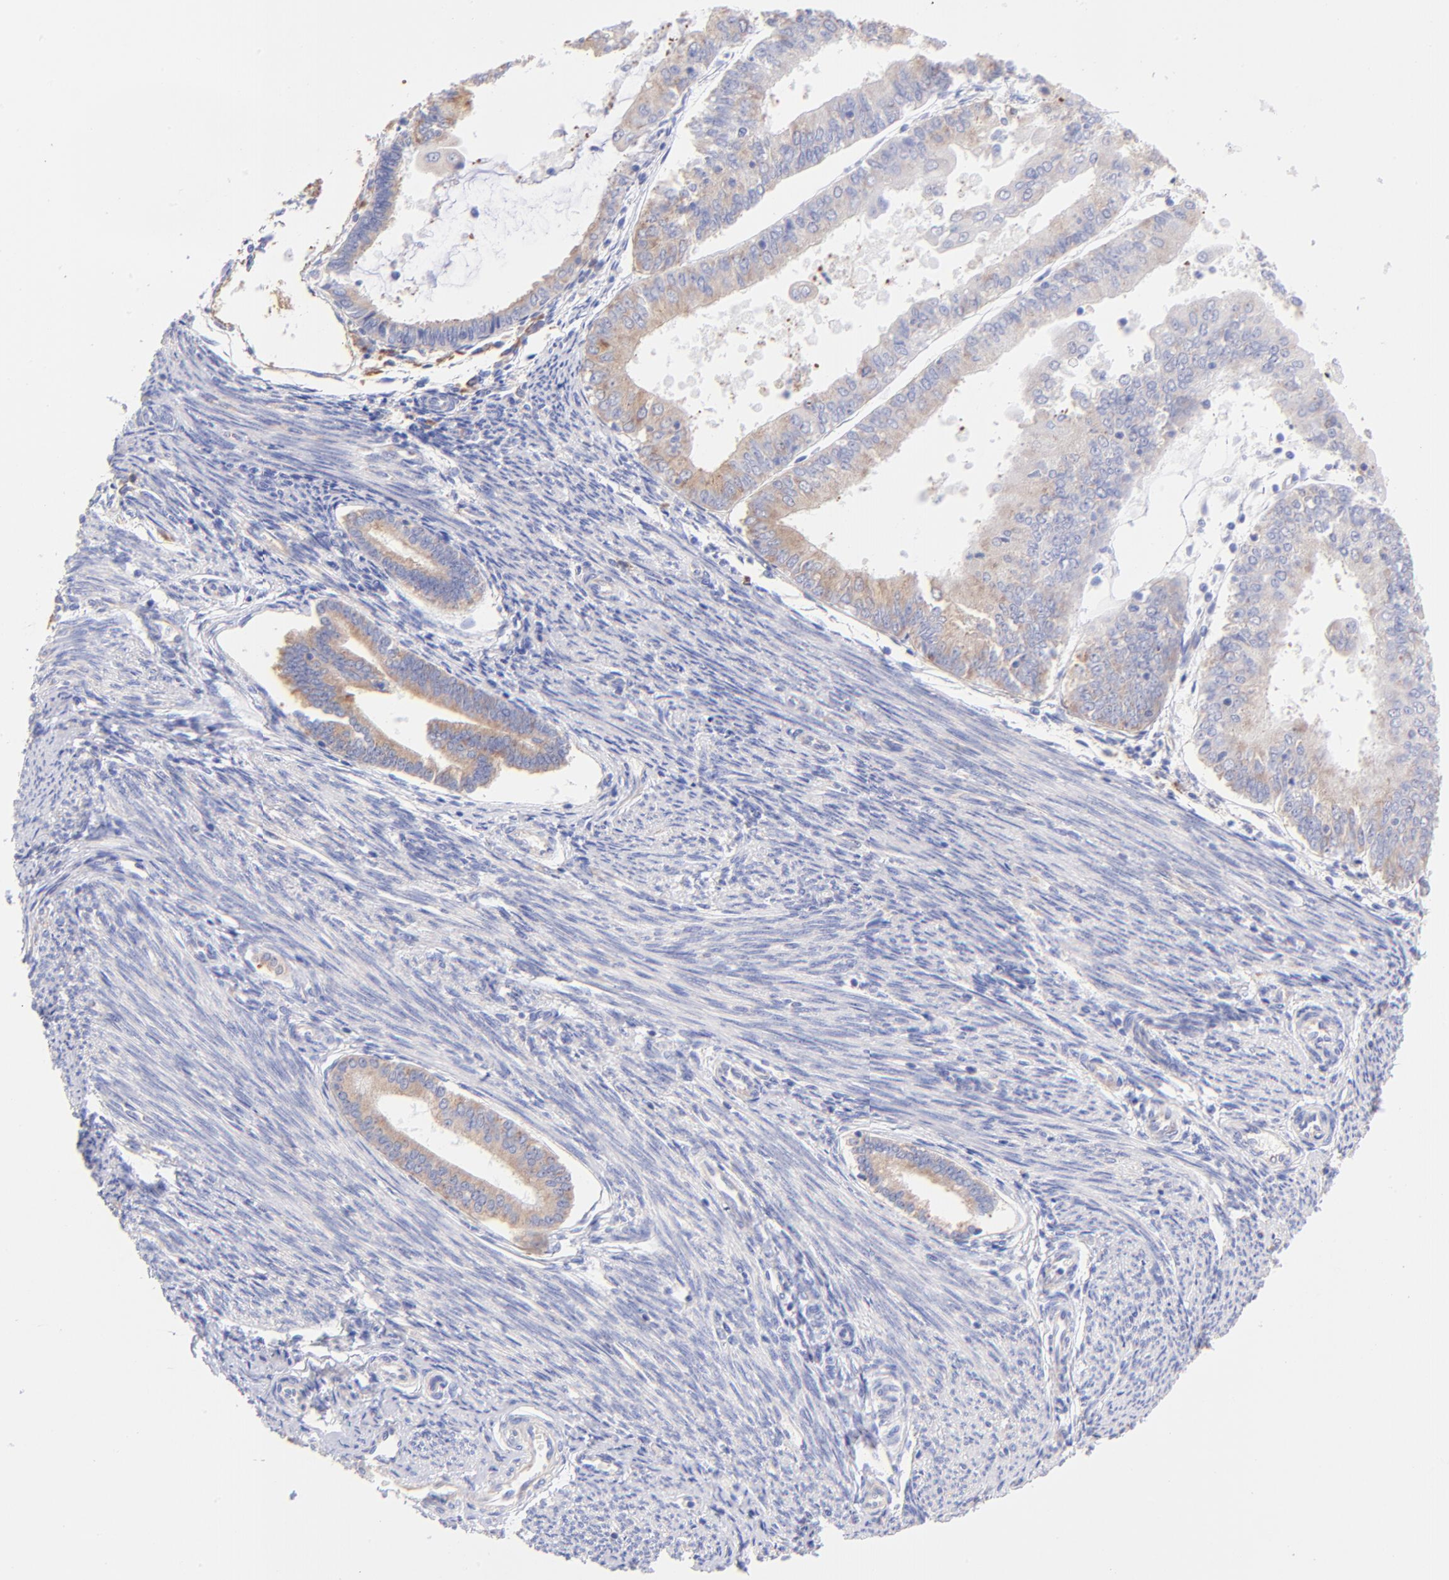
{"staining": {"intensity": "moderate", "quantity": "25%-75%", "location": "cytoplasmic/membranous"}, "tissue": "endometrial cancer", "cell_type": "Tumor cells", "image_type": "cancer", "snomed": [{"axis": "morphology", "description": "Adenocarcinoma, NOS"}, {"axis": "topography", "description": "Endometrium"}], "caption": "Approximately 25%-75% of tumor cells in human endometrial cancer demonstrate moderate cytoplasmic/membranous protein positivity as visualized by brown immunohistochemical staining.", "gene": "RPL30", "patient": {"sex": "female", "age": 79}}